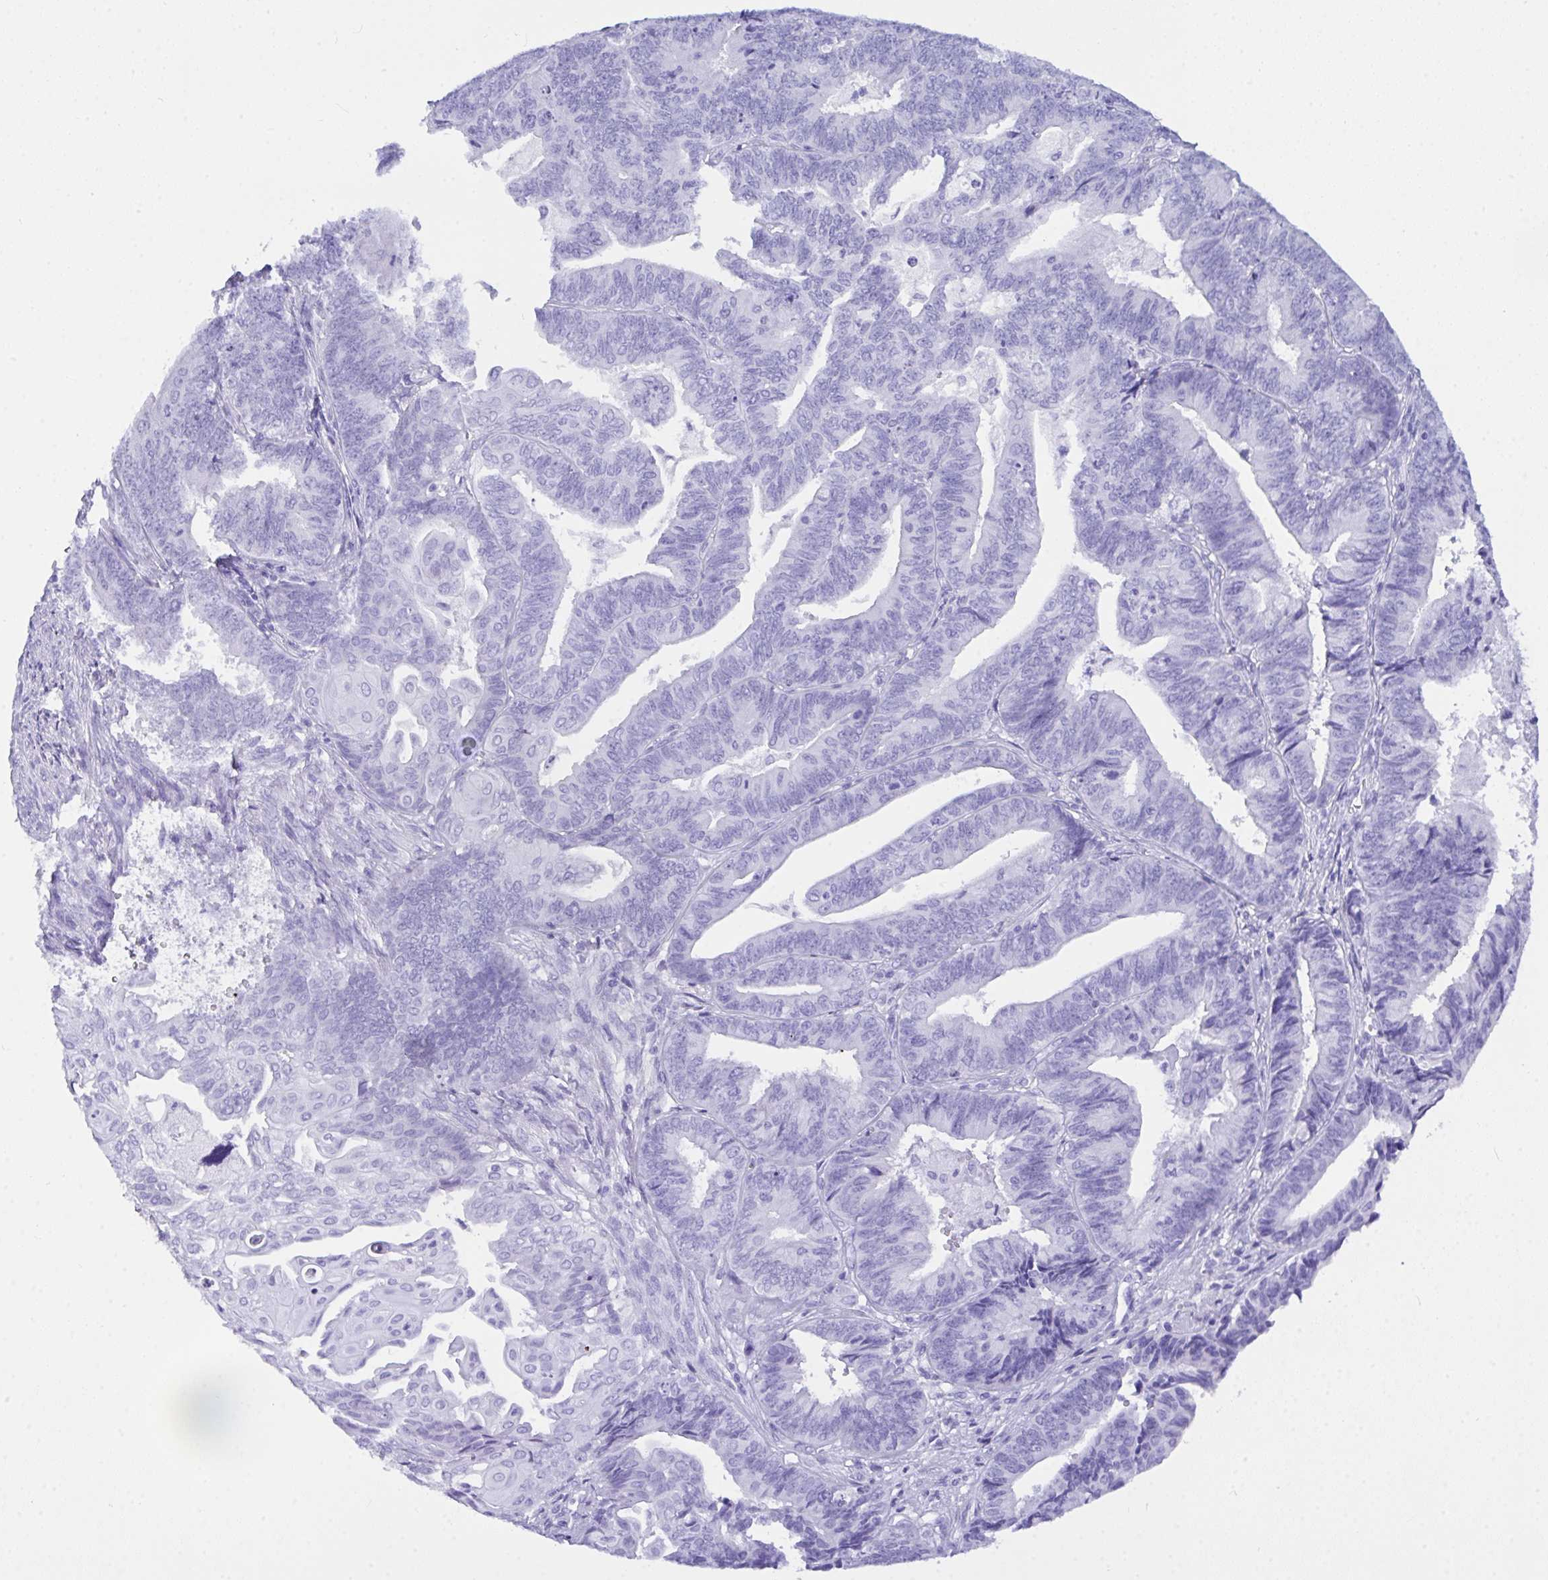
{"staining": {"intensity": "negative", "quantity": "none", "location": "none"}, "tissue": "endometrial cancer", "cell_type": "Tumor cells", "image_type": "cancer", "snomed": [{"axis": "morphology", "description": "Adenocarcinoma, NOS"}, {"axis": "topography", "description": "Endometrium"}], "caption": "Tumor cells show no significant protein expression in endometrial cancer.", "gene": "BEST4", "patient": {"sex": "female", "age": 73}}